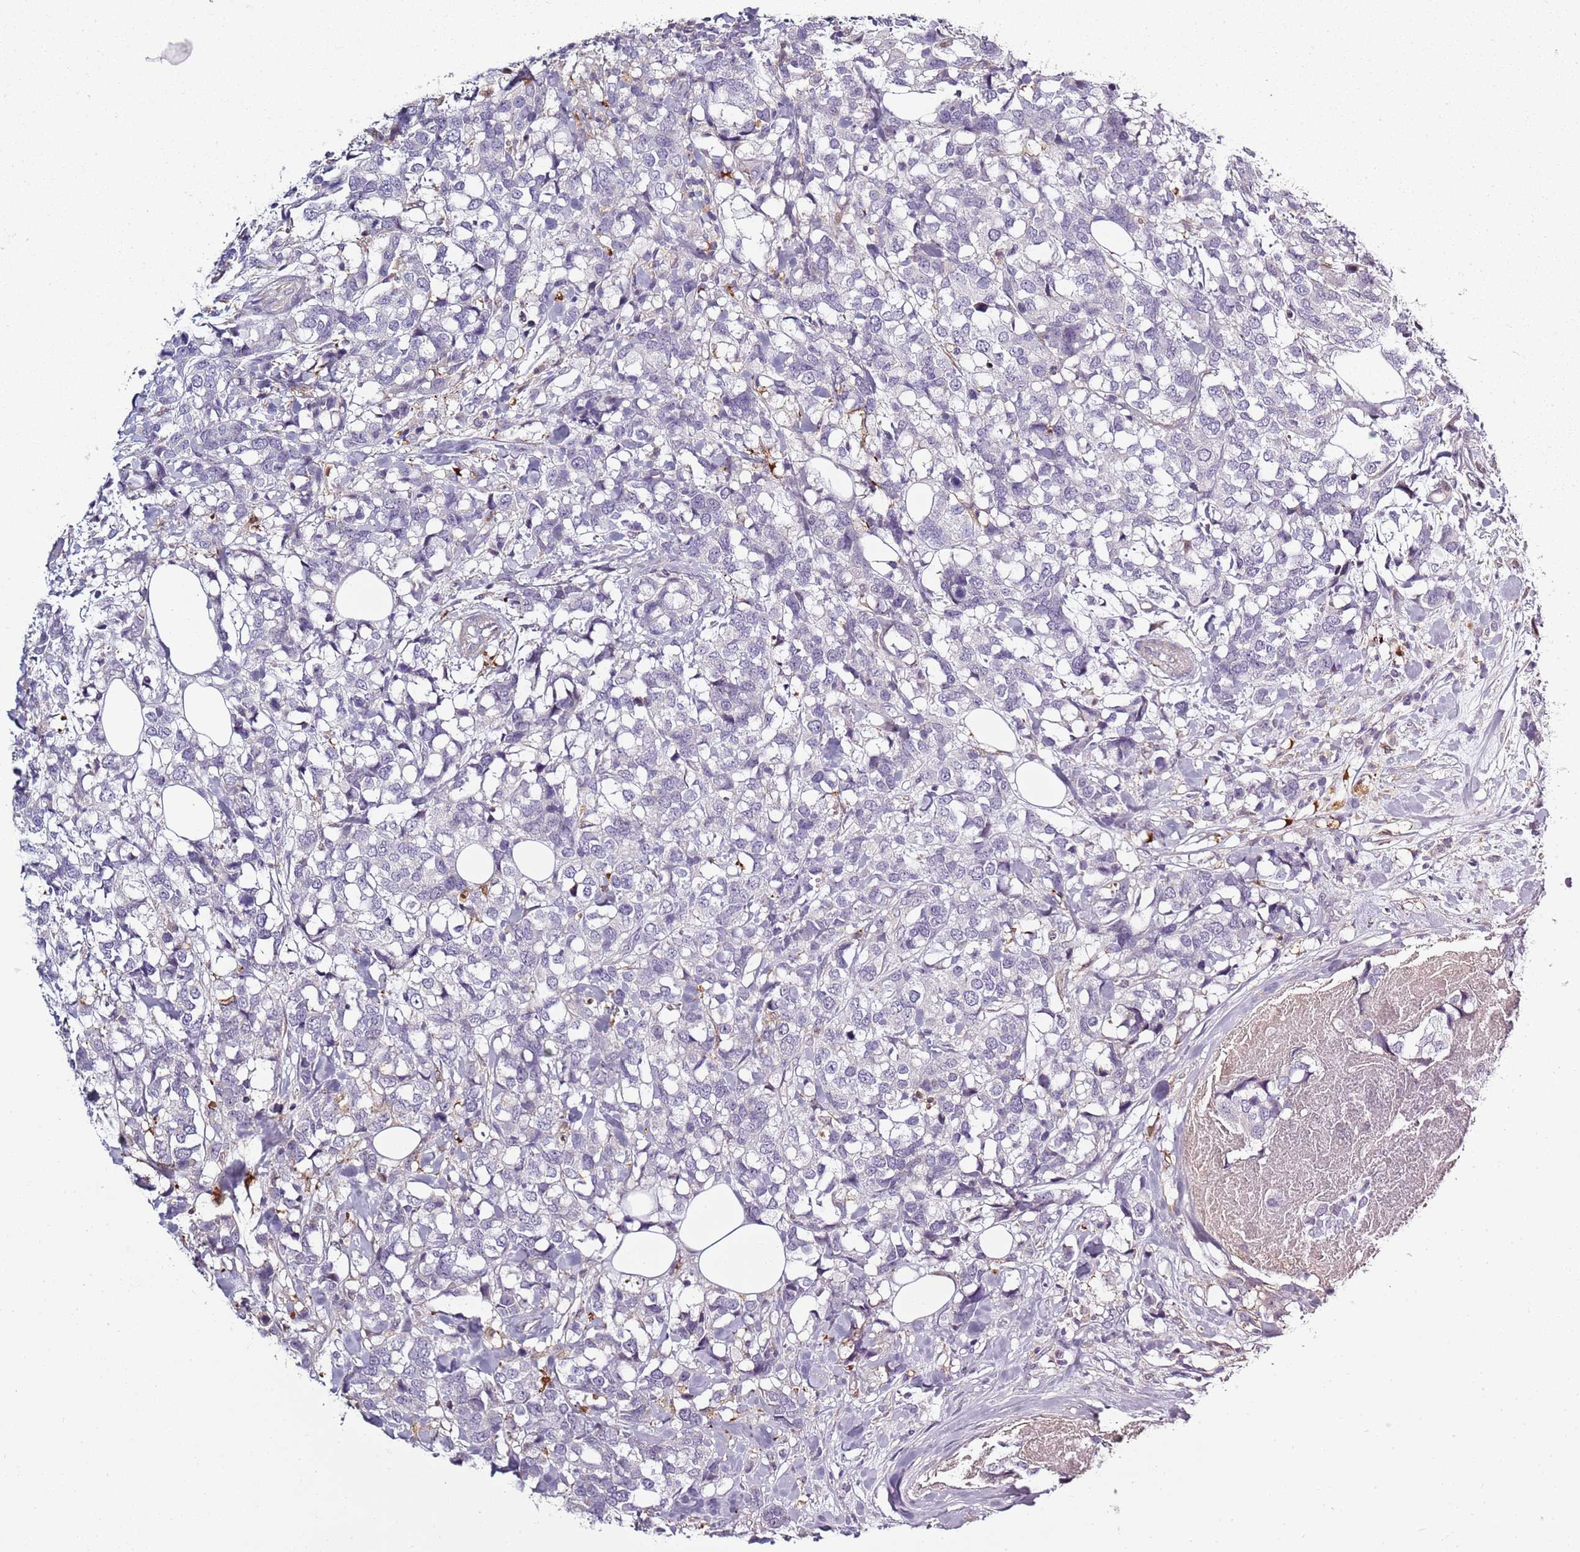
{"staining": {"intensity": "negative", "quantity": "none", "location": "none"}, "tissue": "breast cancer", "cell_type": "Tumor cells", "image_type": "cancer", "snomed": [{"axis": "morphology", "description": "Lobular carcinoma"}, {"axis": "topography", "description": "Breast"}], "caption": "IHC image of neoplastic tissue: human breast cancer (lobular carcinoma) stained with DAB demonstrates no significant protein staining in tumor cells.", "gene": "CC2D2B", "patient": {"sex": "female", "age": 59}}